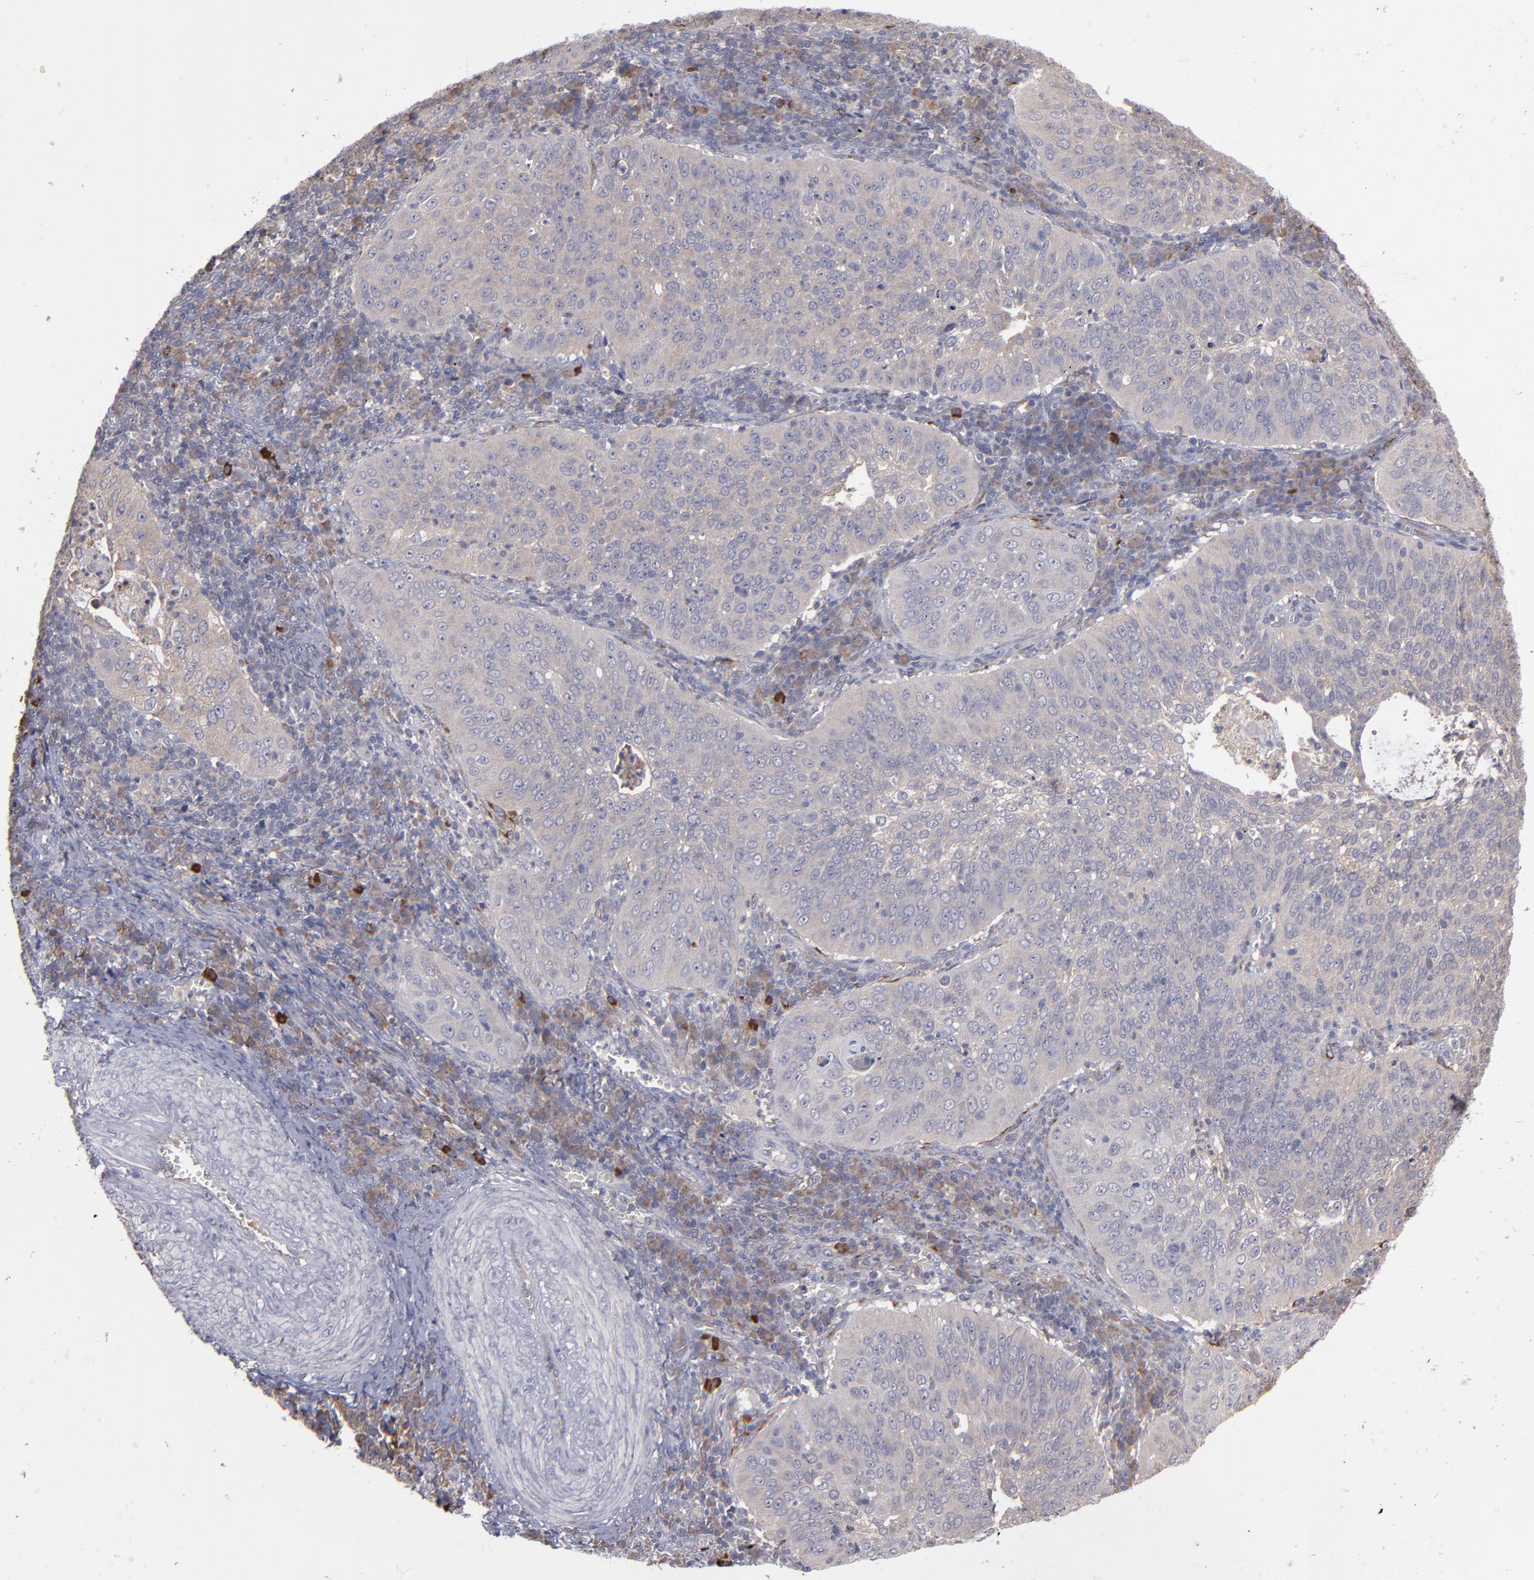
{"staining": {"intensity": "weak", "quantity": ">75%", "location": "cytoplasmic/membranous"}, "tissue": "cervical cancer", "cell_type": "Tumor cells", "image_type": "cancer", "snomed": [{"axis": "morphology", "description": "Squamous cell carcinoma, NOS"}, {"axis": "topography", "description": "Cervix"}], "caption": "Weak cytoplasmic/membranous positivity for a protein is seen in approximately >75% of tumor cells of cervical cancer using IHC.", "gene": "MMP11", "patient": {"sex": "female", "age": 39}}